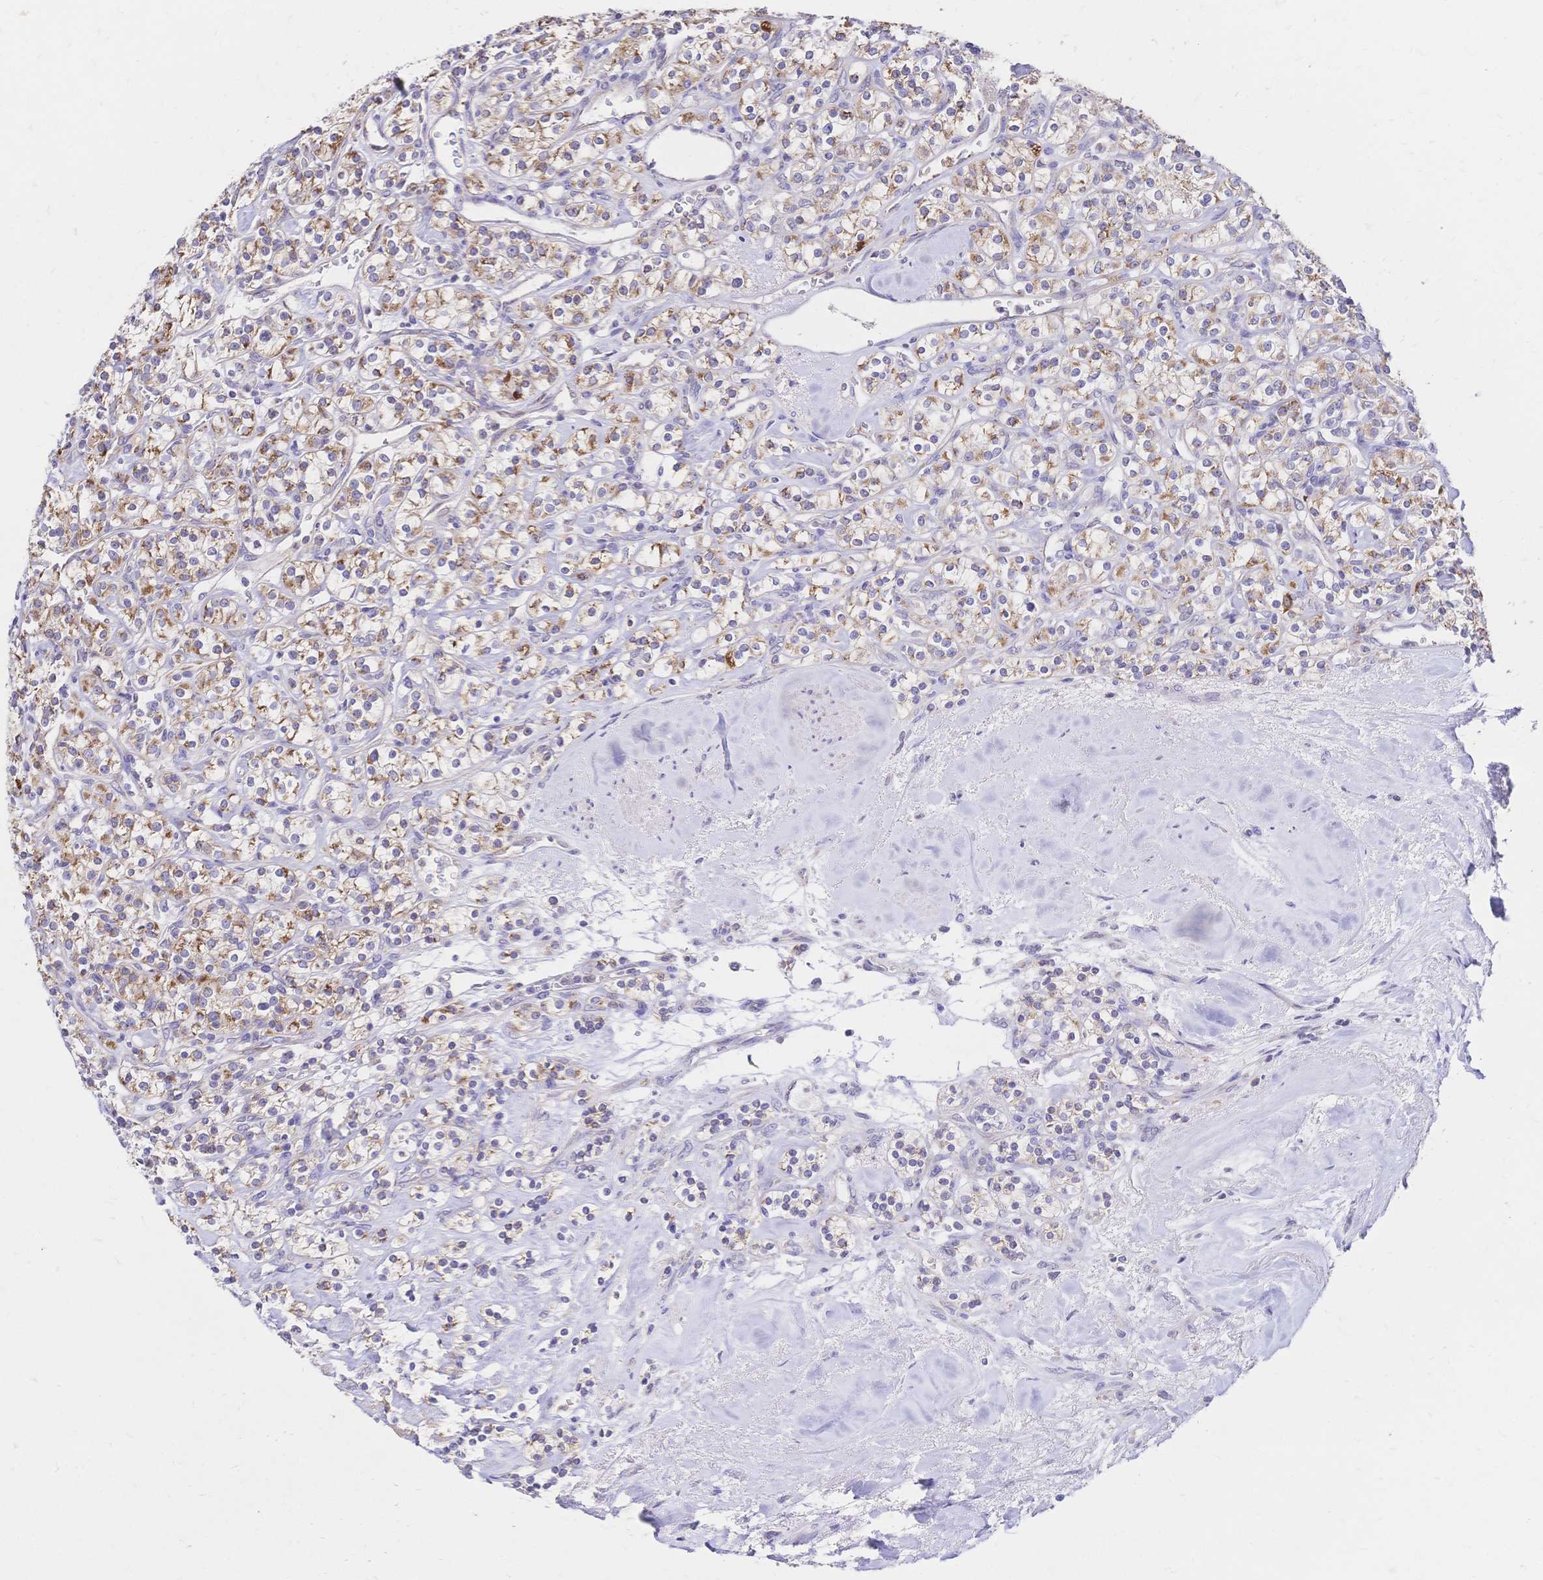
{"staining": {"intensity": "moderate", "quantity": ">75%", "location": "cytoplasmic/membranous"}, "tissue": "renal cancer", "cell_type": "Tumor cells", "image_type": "cancer", "snomed": [{"axis": "morphology", "description": "Adenocarcinoma, NOS"}, {"axis": "topography", "description": "Kidney"}], "caption": "This is an image of IHC staining of renal adenocarcinoma, which shows moderate staining in the cytoplasmic/membranous of tumor cells.", "gene": "CLEC18B", "patient": {"sex": "male", "age": 77}}